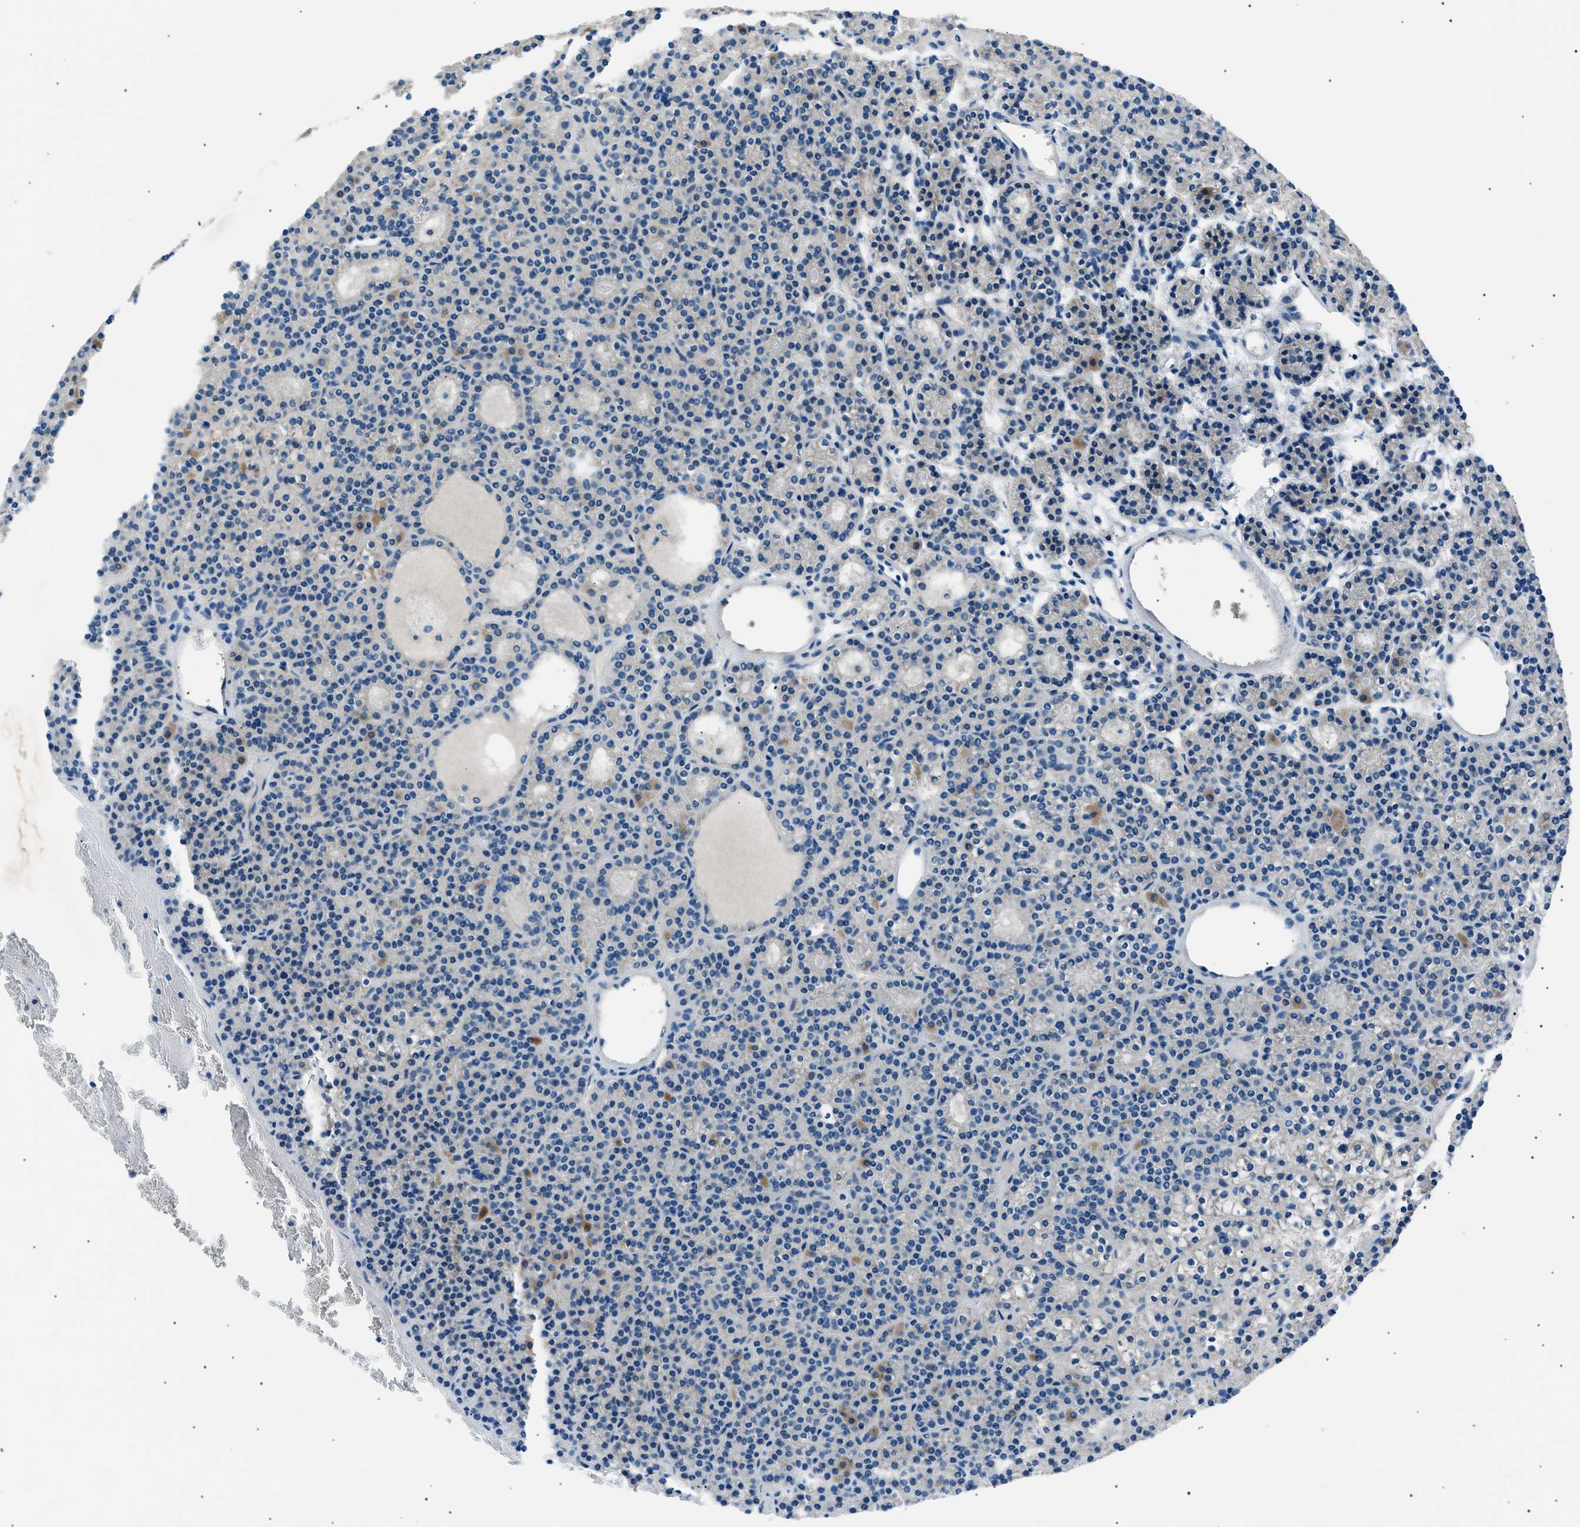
{"staining": {"intensity": "moderate", "quantity": "25%-75%", "location": "cytoplasmic/membranous"}, "tissue": "parathyroid gland", "cell_type": "Glandular cells", "image_type": "normal", "snomed": [{"axis": "morphology", "description": "Normal tissue, NOS"}, {"axis": "morphology", "description": "Adenoma, NOS"}, {"axis": "topography", "description": "Parathyroid gland"}], "caption": "The immunohistochemical stain shows moderate cytoplasmic/membranous positivity in glandular cells of benign parathyroid gland.", "gene": "LRRC37B", "patient": {"sex": "female", "age": 64}}